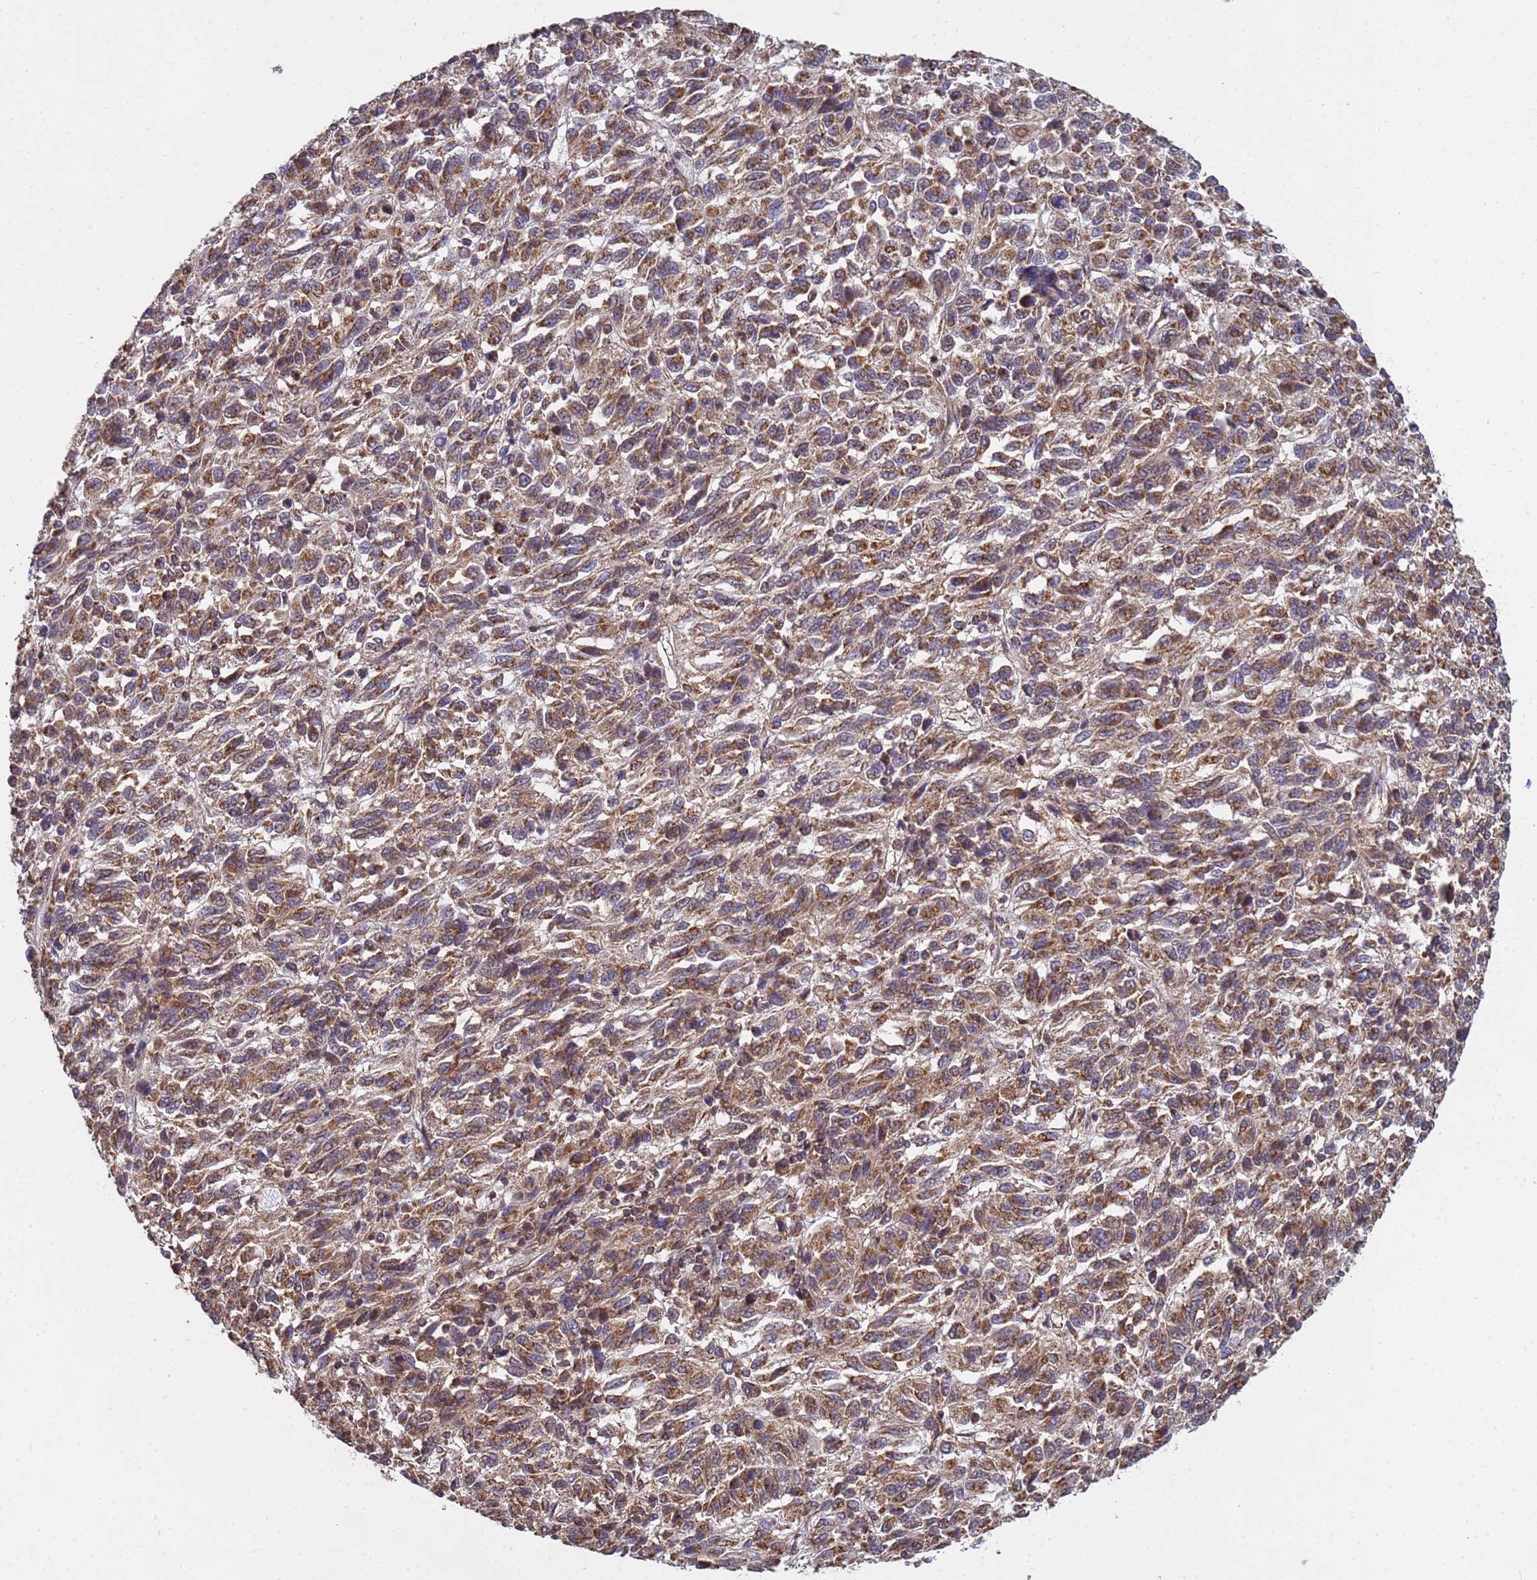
{"staining": {"intensity": "moderate", "quantity": ">75%", "location": "cytoplasmic/membranous"}, "tissue": "melanoma", "cell_type": "Tumor cells", "image_type": "cancer", "snomed": [{"axis": "morphology", "description": "Malignant melanoma, Metastatic site"}, {"axis": "topography", "description": "Lung"}], "caption": "High-magnification brightfield microscopy of melanoma stained with DAB (brown) and counterstained with hematoxylin (blue). tumor cells exhibit moderate cytoplasmic/membranous staining is identified in approximately>75% of cells.", "gene": "P2RX7", "patient": {"sex": "male", "age": 64}}